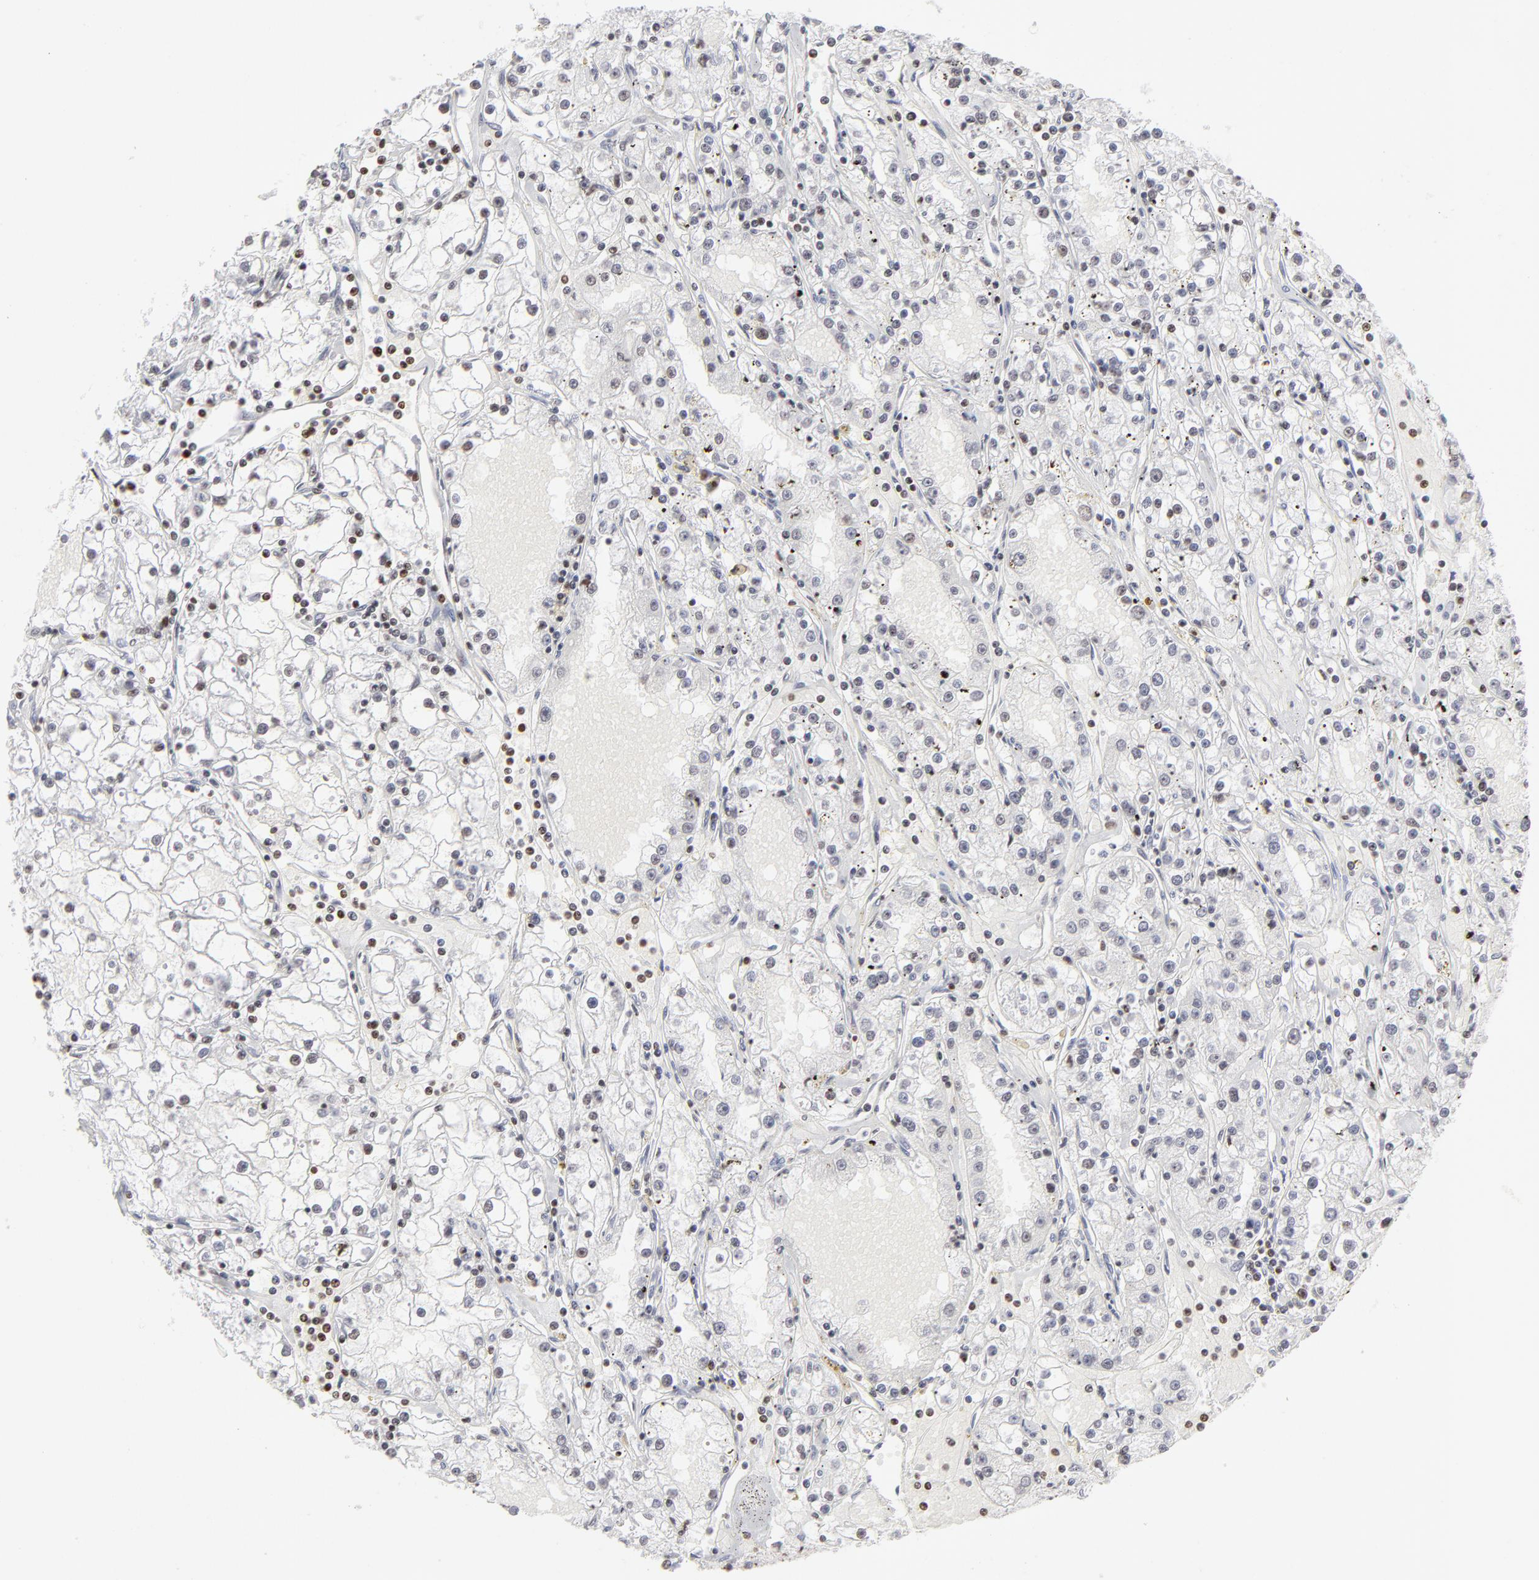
{"staining": {"intensity": "negative", "quantity": "none", "location": "none"}, "tissue": "renal cancer", "cell_type": "Tumor cells", "image_type": "cancer", "snomed": [{"axis": "morphology", "description": "Adenocarcinoma, NOS"}, {"axis": "topography", "description": "Kidney"}], "caption": "This micrograph is of renal adenocarcinoma stained with IHC to label a protein in brown with the nuclei are counter-stained blue. There is no staining in tumor cells.", "gene": "PARP1", "patient": {"sex": "male", "age": 56}}